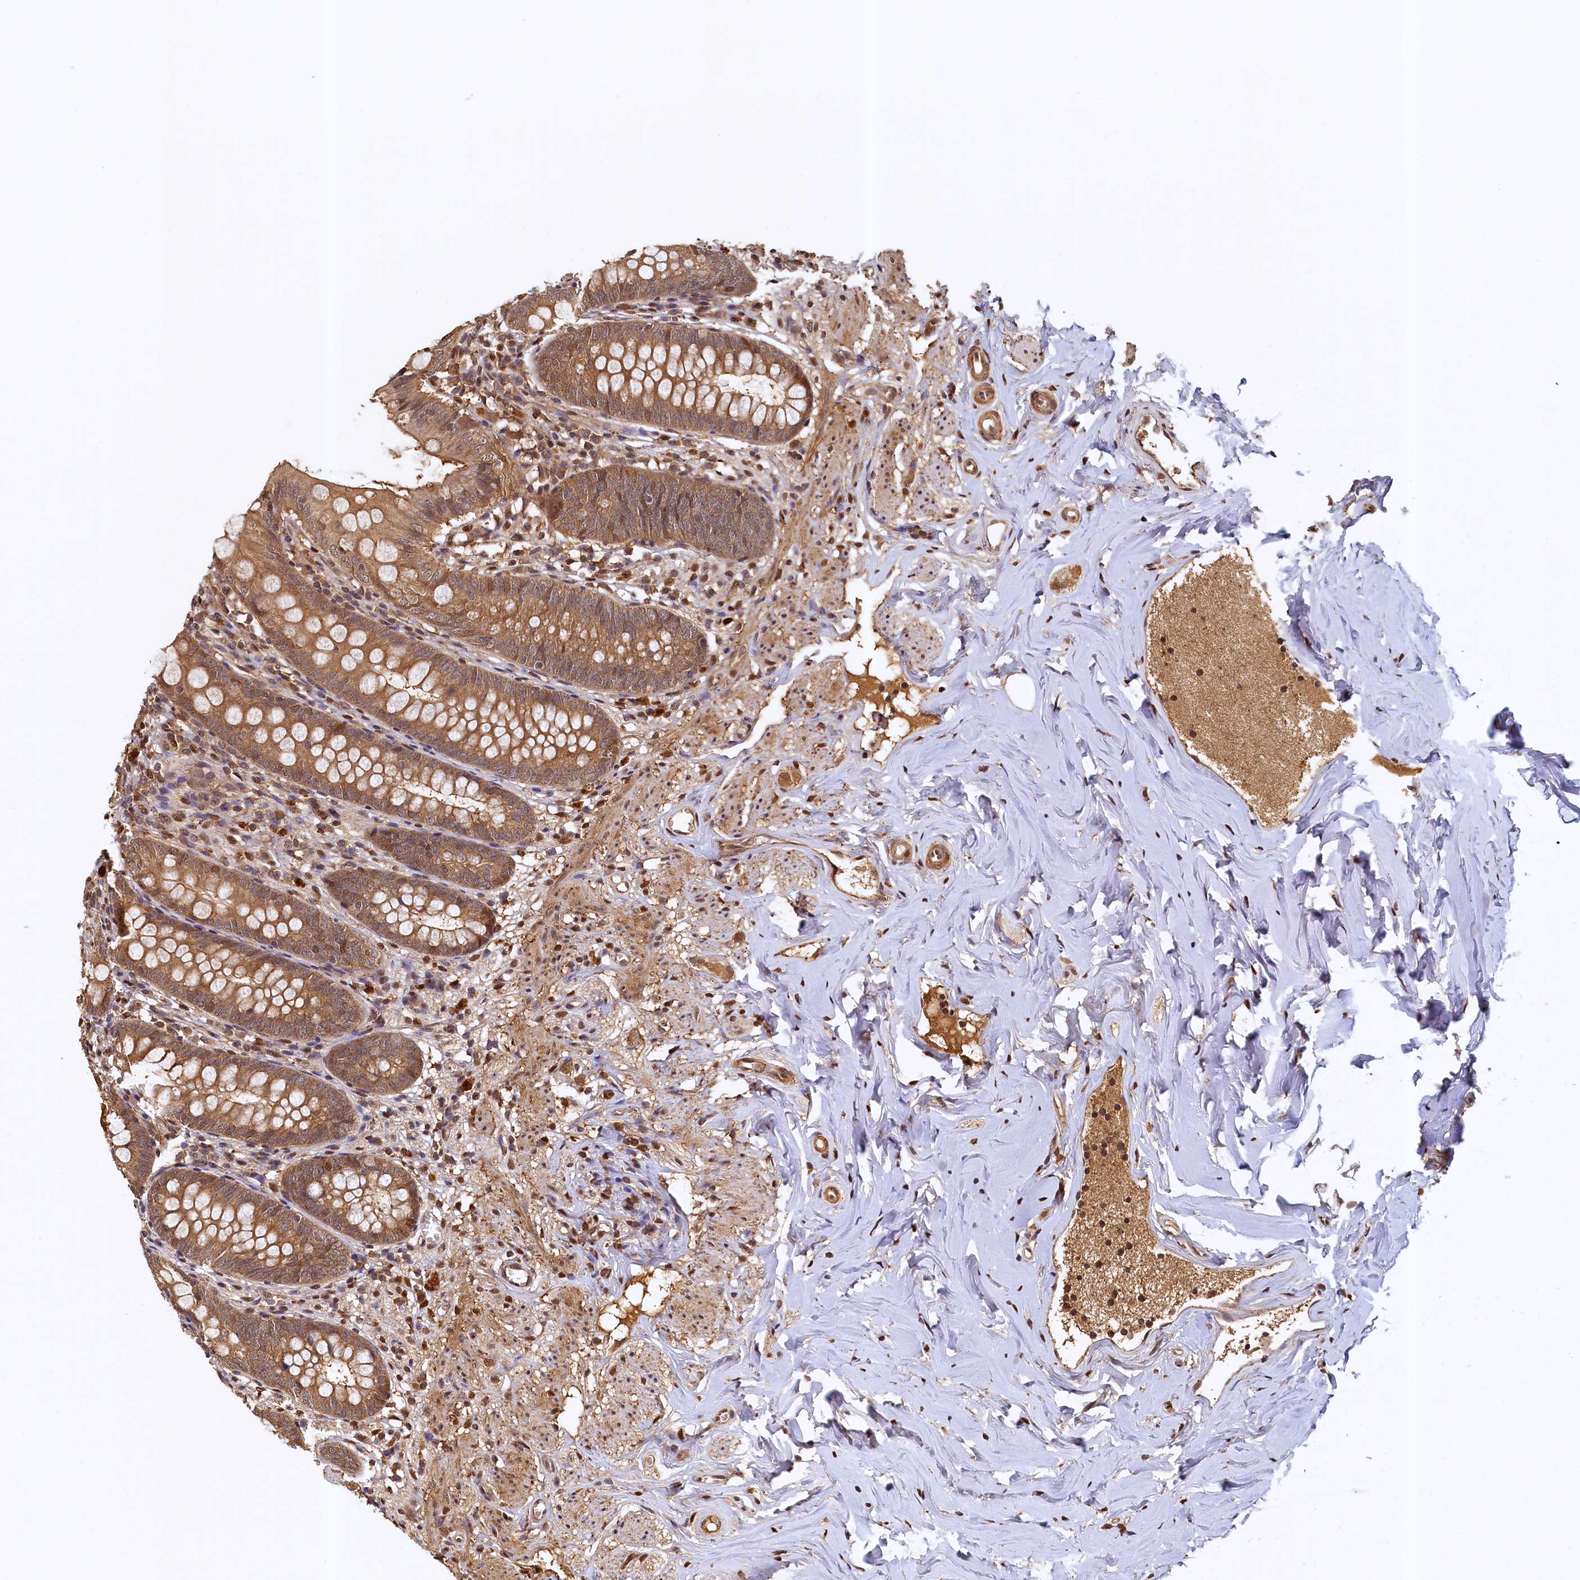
{"staining": {"intensity": "moderate", "quantity": ">75%", "location": "cytoplasmic/membranous,nuclear"}, "tissue": "appendix", "cell_type": "Glandular cells", "image_type": "normal", "snomed": [{"axis": "morphology", "description": "Normal tissue, NOS"}, {"axis": "topography", "description": "Appendix"}], "caption": "Glandular cells exhibit moderate cytoplasmic/membranous,nuclear expression in approximately >75% of cells in unremarkable appendix.", "gene": "UBL7", "patient": {"sex": "female", "age": 51}}